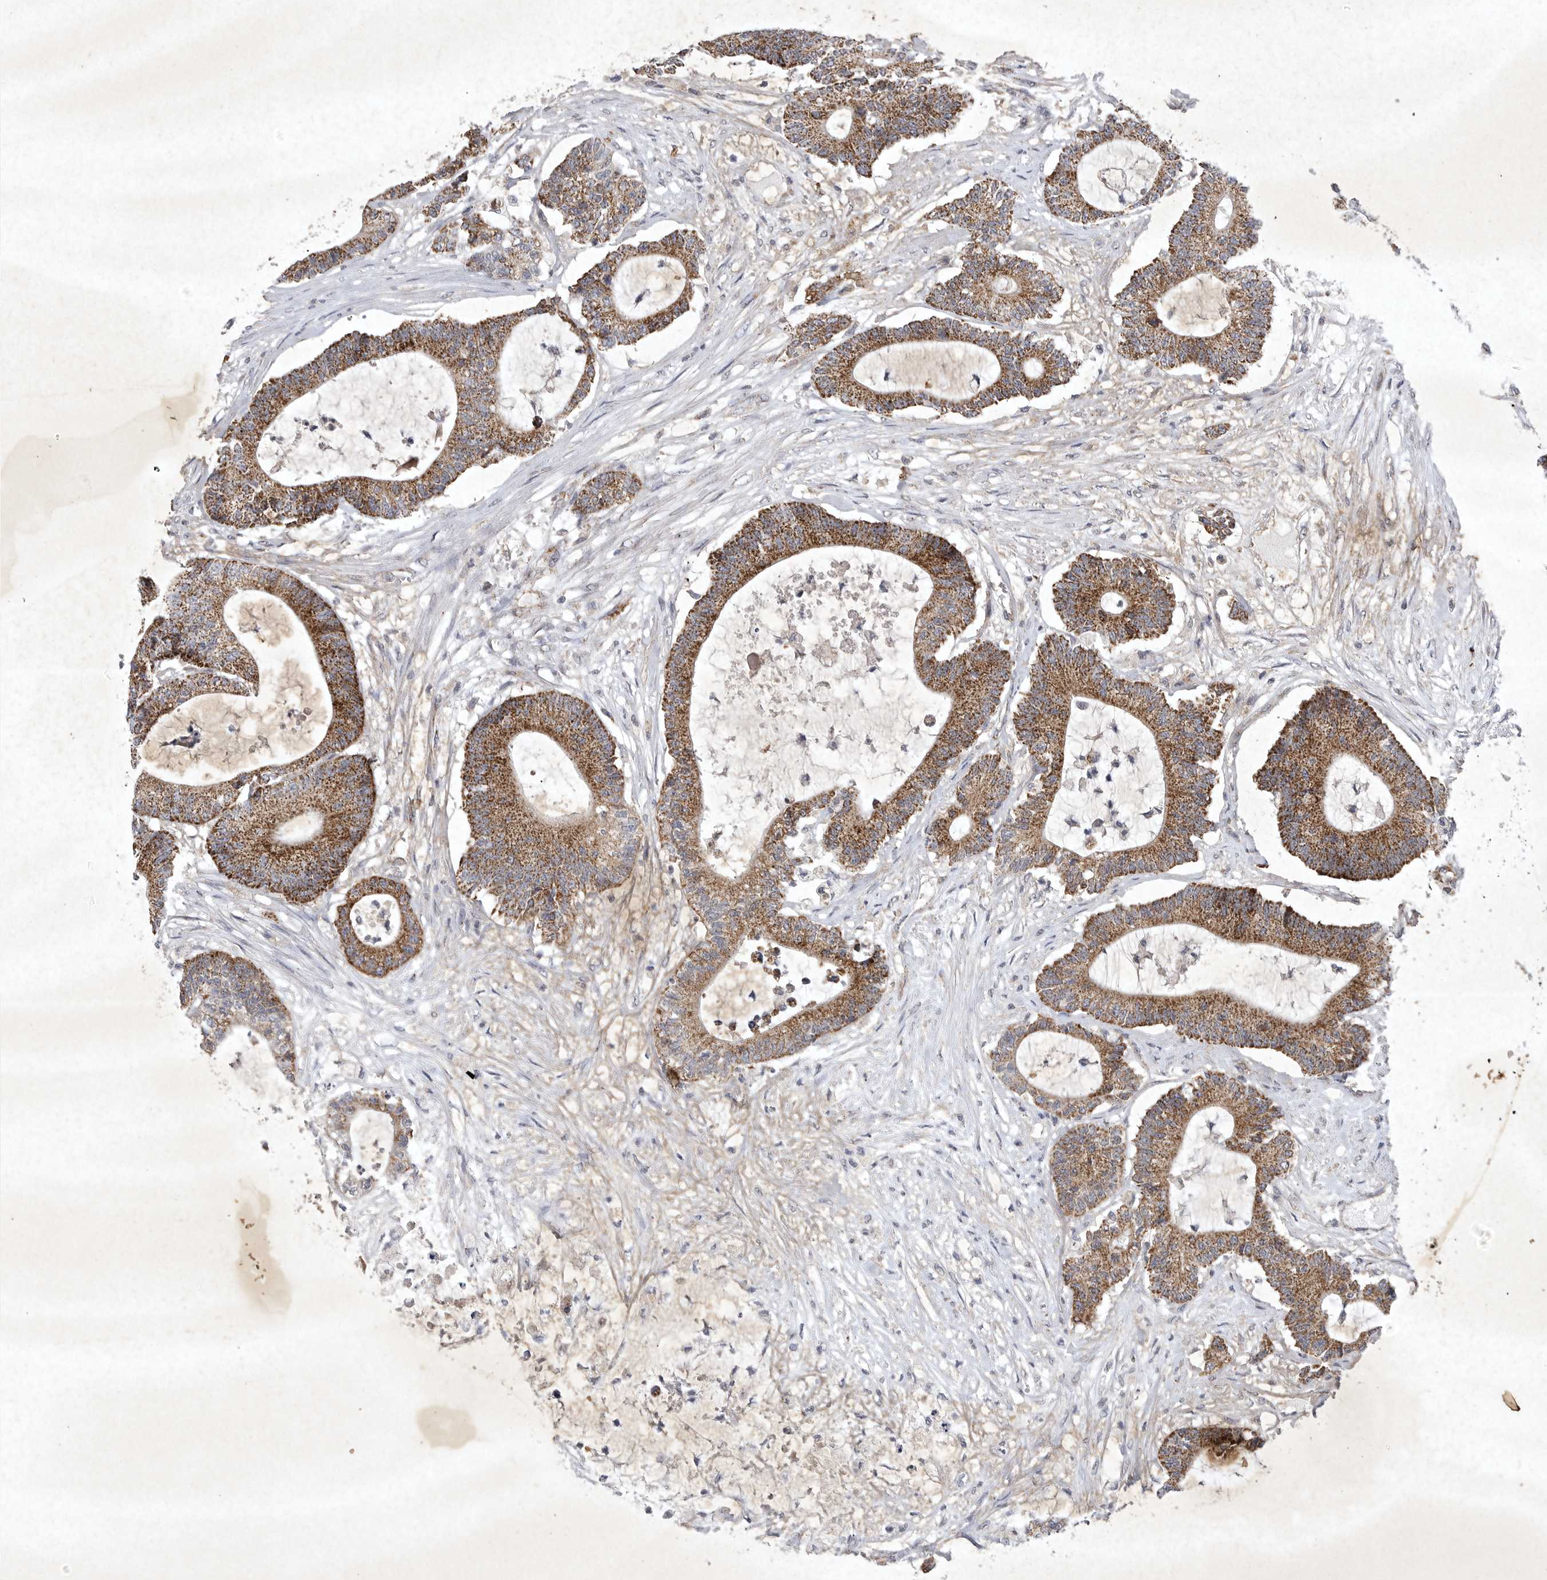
{"staining": {"intensity": "strong", "quantity": ">75%", "location": "cytoplasmic/membranous"}, "tissue": "colorectal cancer", "cell_type": "Tumor cells", "image_type": "cancer", "snomed": [{"axis": "morphology", "description": "Adenocarcinoma, NOS"}, {"axis": "topography", "description": "Colon"}], "caption": "About >75% of tumor cells in human colorectal cancer exhibit strong cytoplasmic/membranous protein expression as visualized by brown immunohistochemical staining.", "gene": "DDR1", "patient": {"sex": "female", "age": 84}}